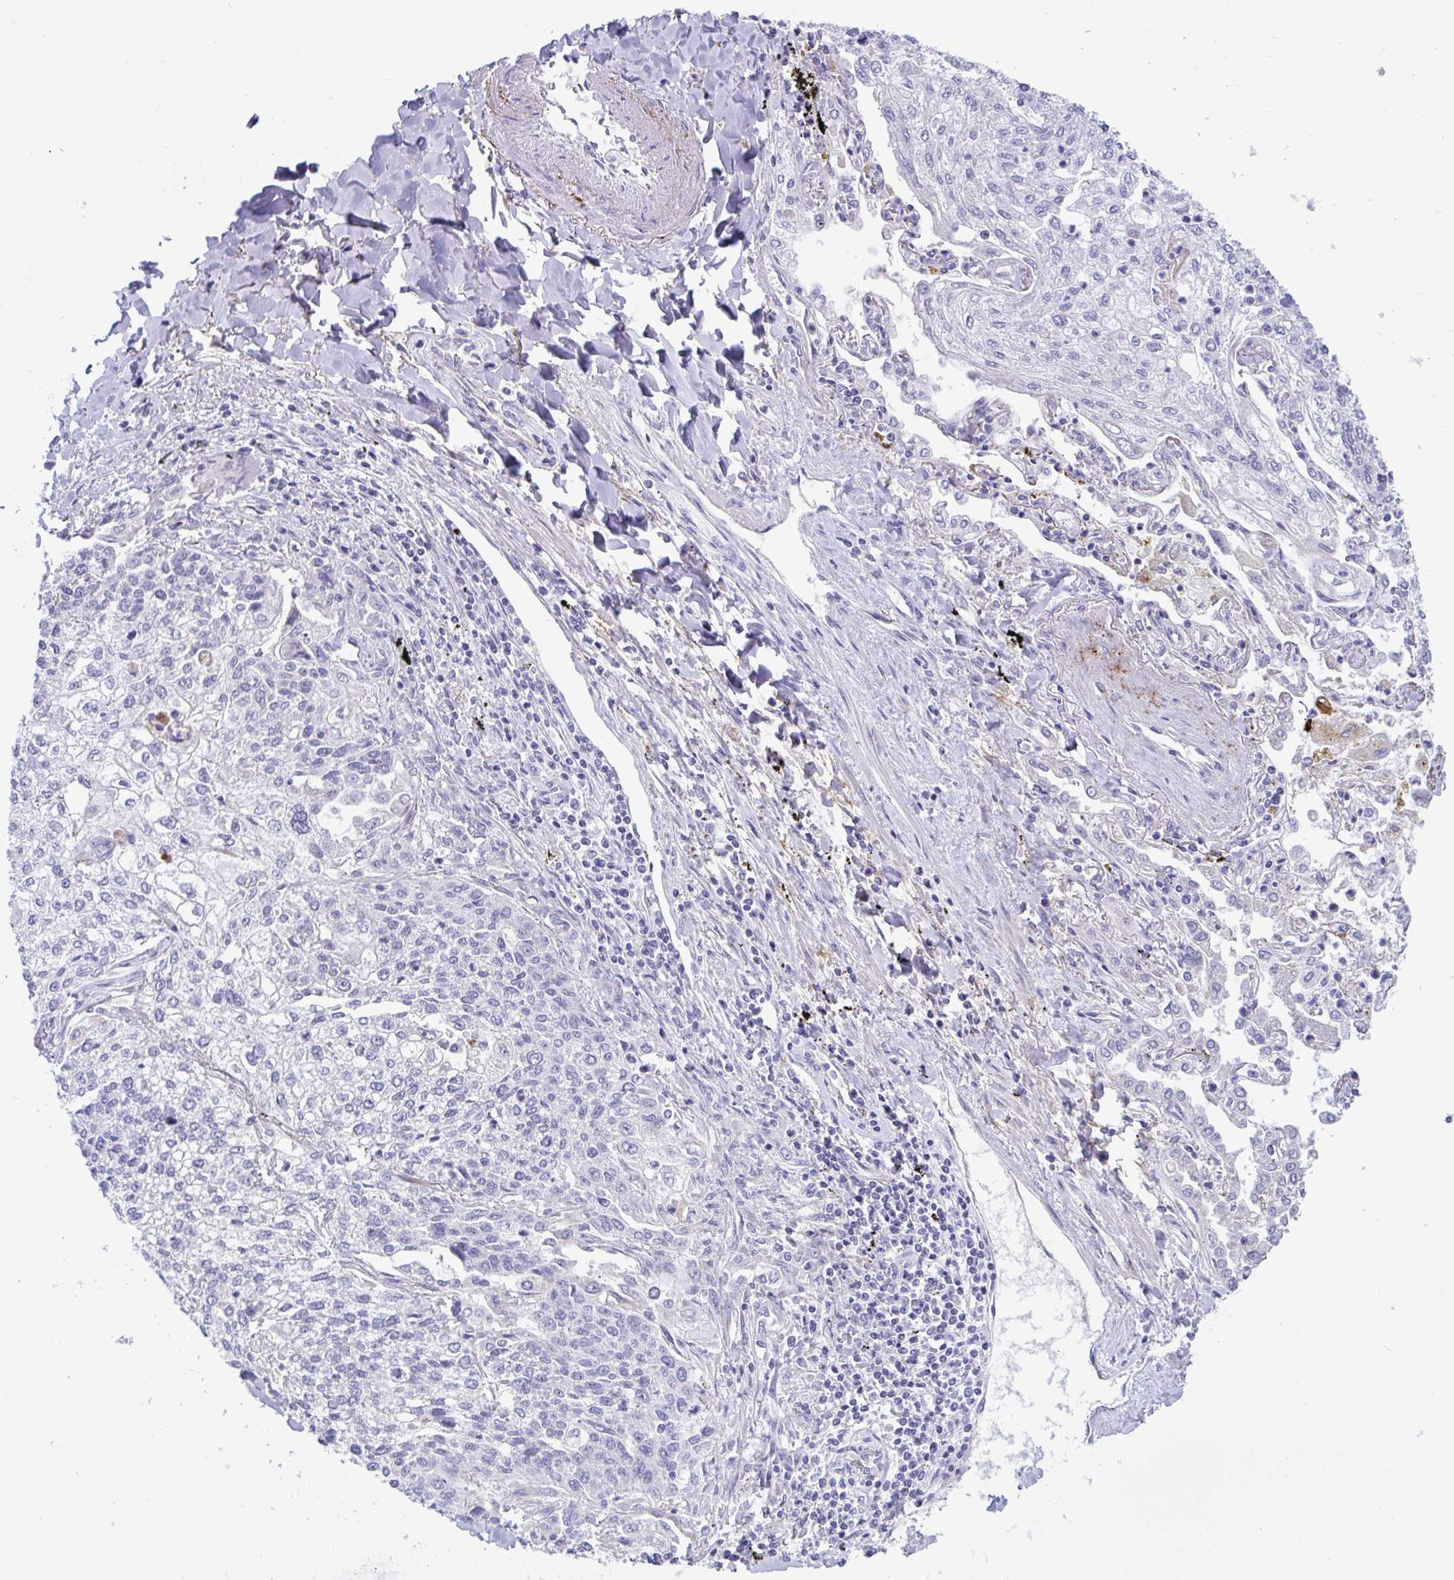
{"staining": {"intensity": "negative", "quantity": "none", "location": "none"}, "tissue": "lung cancer", "cell_type": "Tumor cells", "image_type": "cancer", "snomed": [{"axis": "morphology", "description": "Squamous cell carcinoma, NOS"}, {"axis": "topography", "description": "Lung"}], "caption": "A high-resolution image shows IHC staining of lung cancer (squamous cell carcinoma), which shows no significant staining in tumor cells.", "gene": "IL37", "patient": {"sex": "male", "age": 74}}